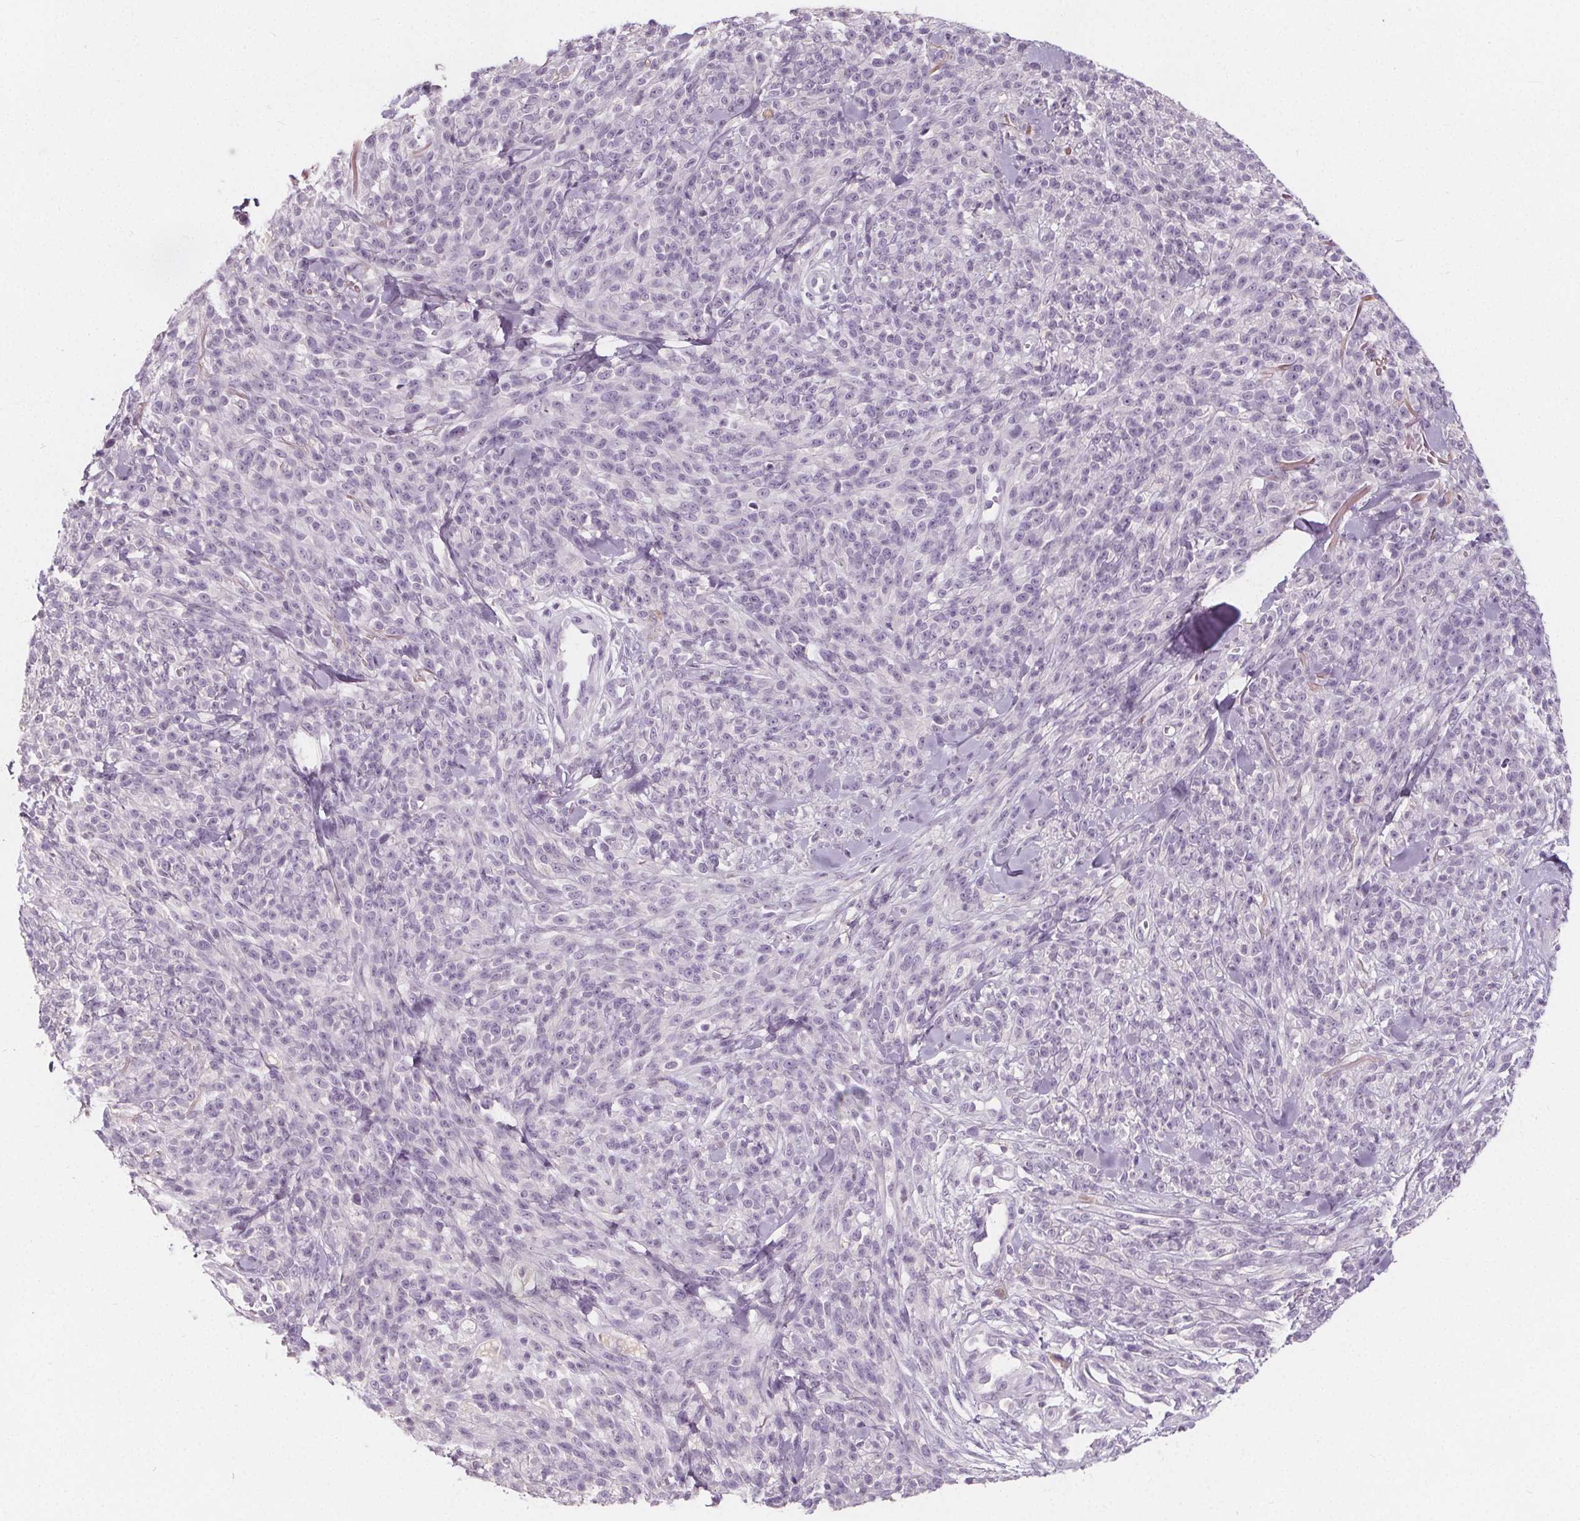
{"staining": {"intensity": "negative", "quantity": "none", "location": "none"}, "tissue": "melanoma", "cell_type": "Tumor cells", "image_type": "cancer", "snomed": [{"axis": "morphology", "description": "Malignant melanoma, NOS"}, {"axis": "topography", "description": "Skin"}, {"axis": "topography", "description": "Skin of trunk"}], "caption": "DAB immunohistochemical staining of human melanoma demonstrates no significant staining in tumor cells.", "gene": "PLA2G2E", "patient": {"sex": "male", "age": 74}}